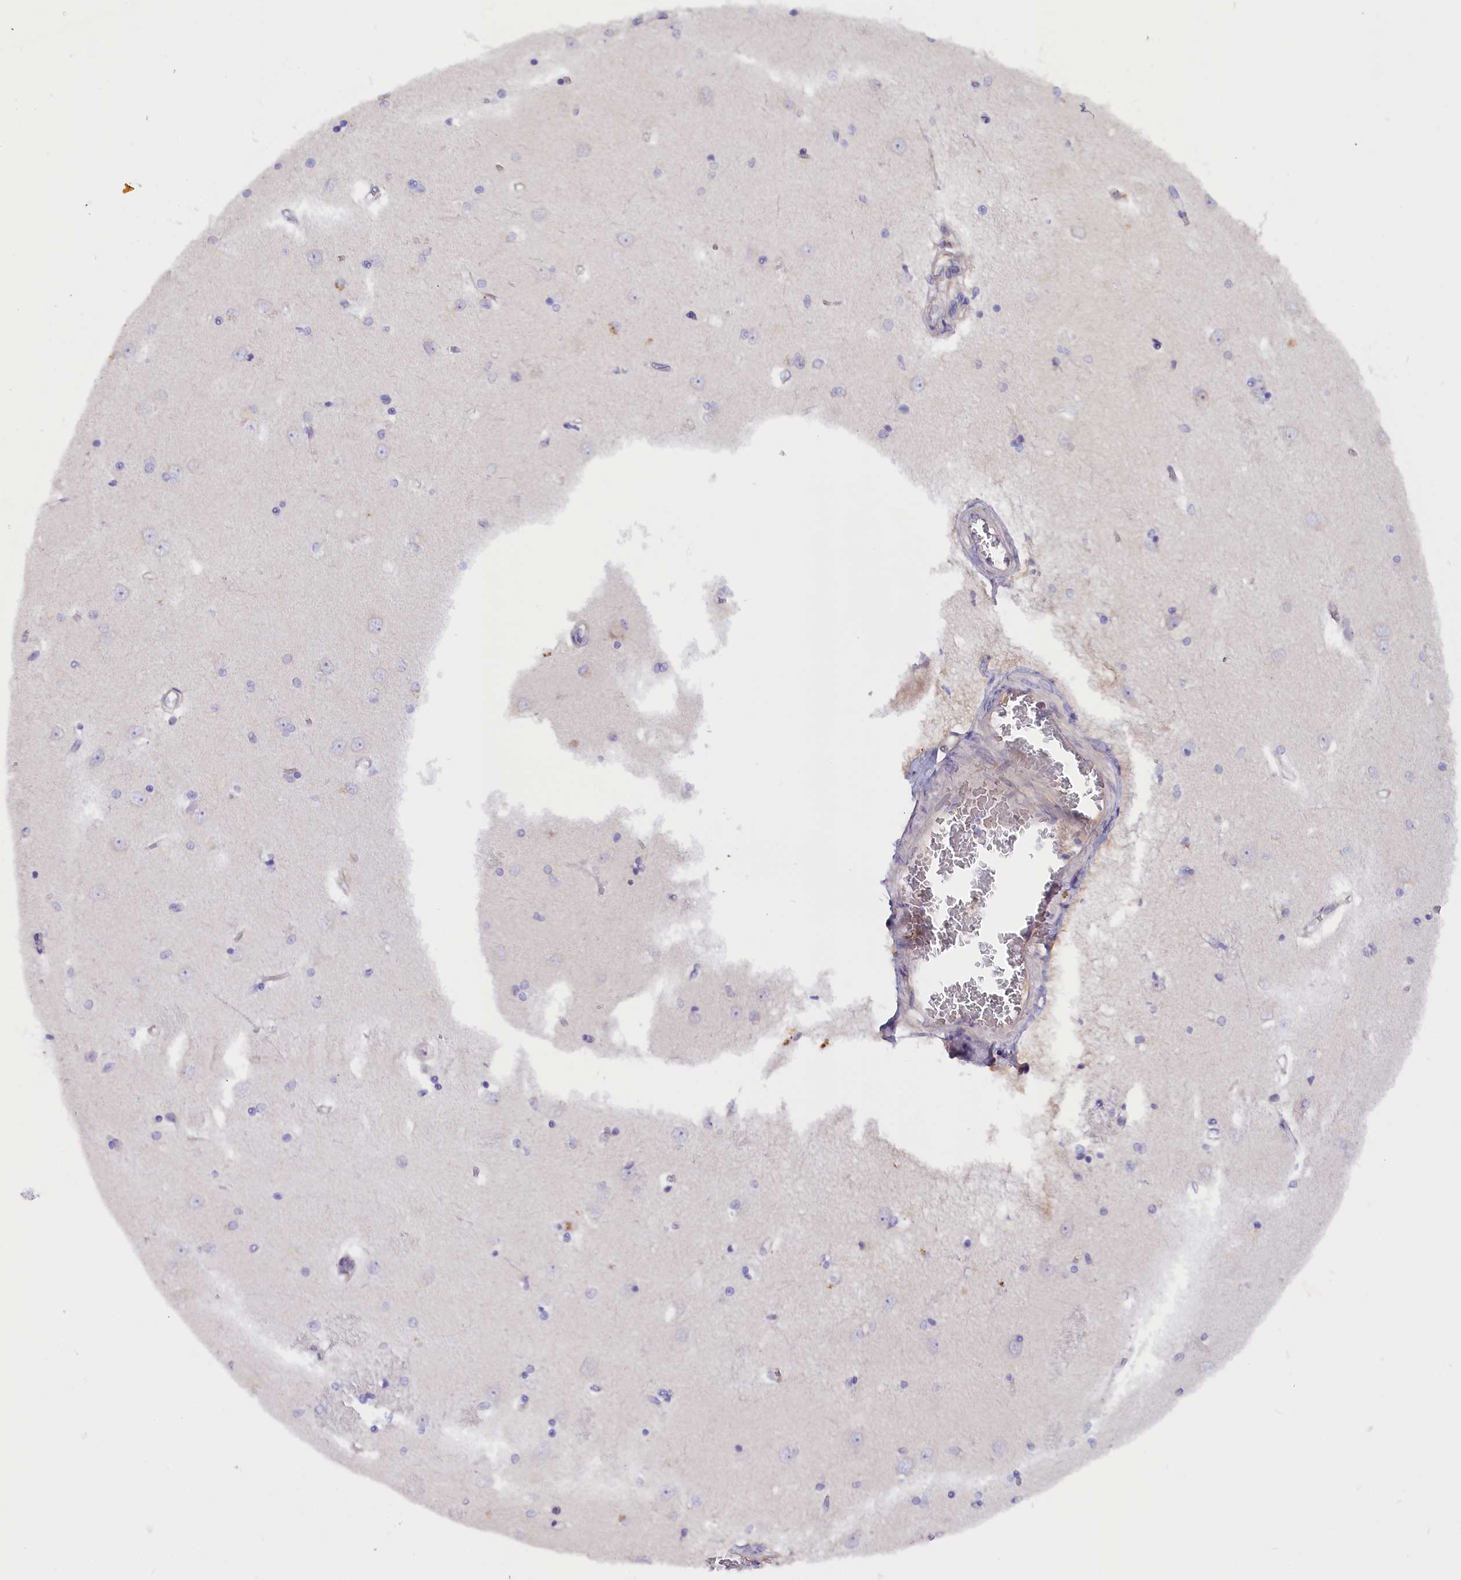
{"staining": {"intensity": "negative", "quantity": "none", "location": "none"}, "tissue": "caudate", "cell_type": "Glial cells", "image_type": "normal", "snomed": [{"axis": "morphology", "description": "Normal tissue, NOS"}, {"axis": "topography", "description": "Lateral ventricle wall"}], "caption": "Micrograph shows no protein staining in glial cells of unremarkable caudate.", "gene": "CCDC32", "patient": {"sex": "male", "age": 37}}